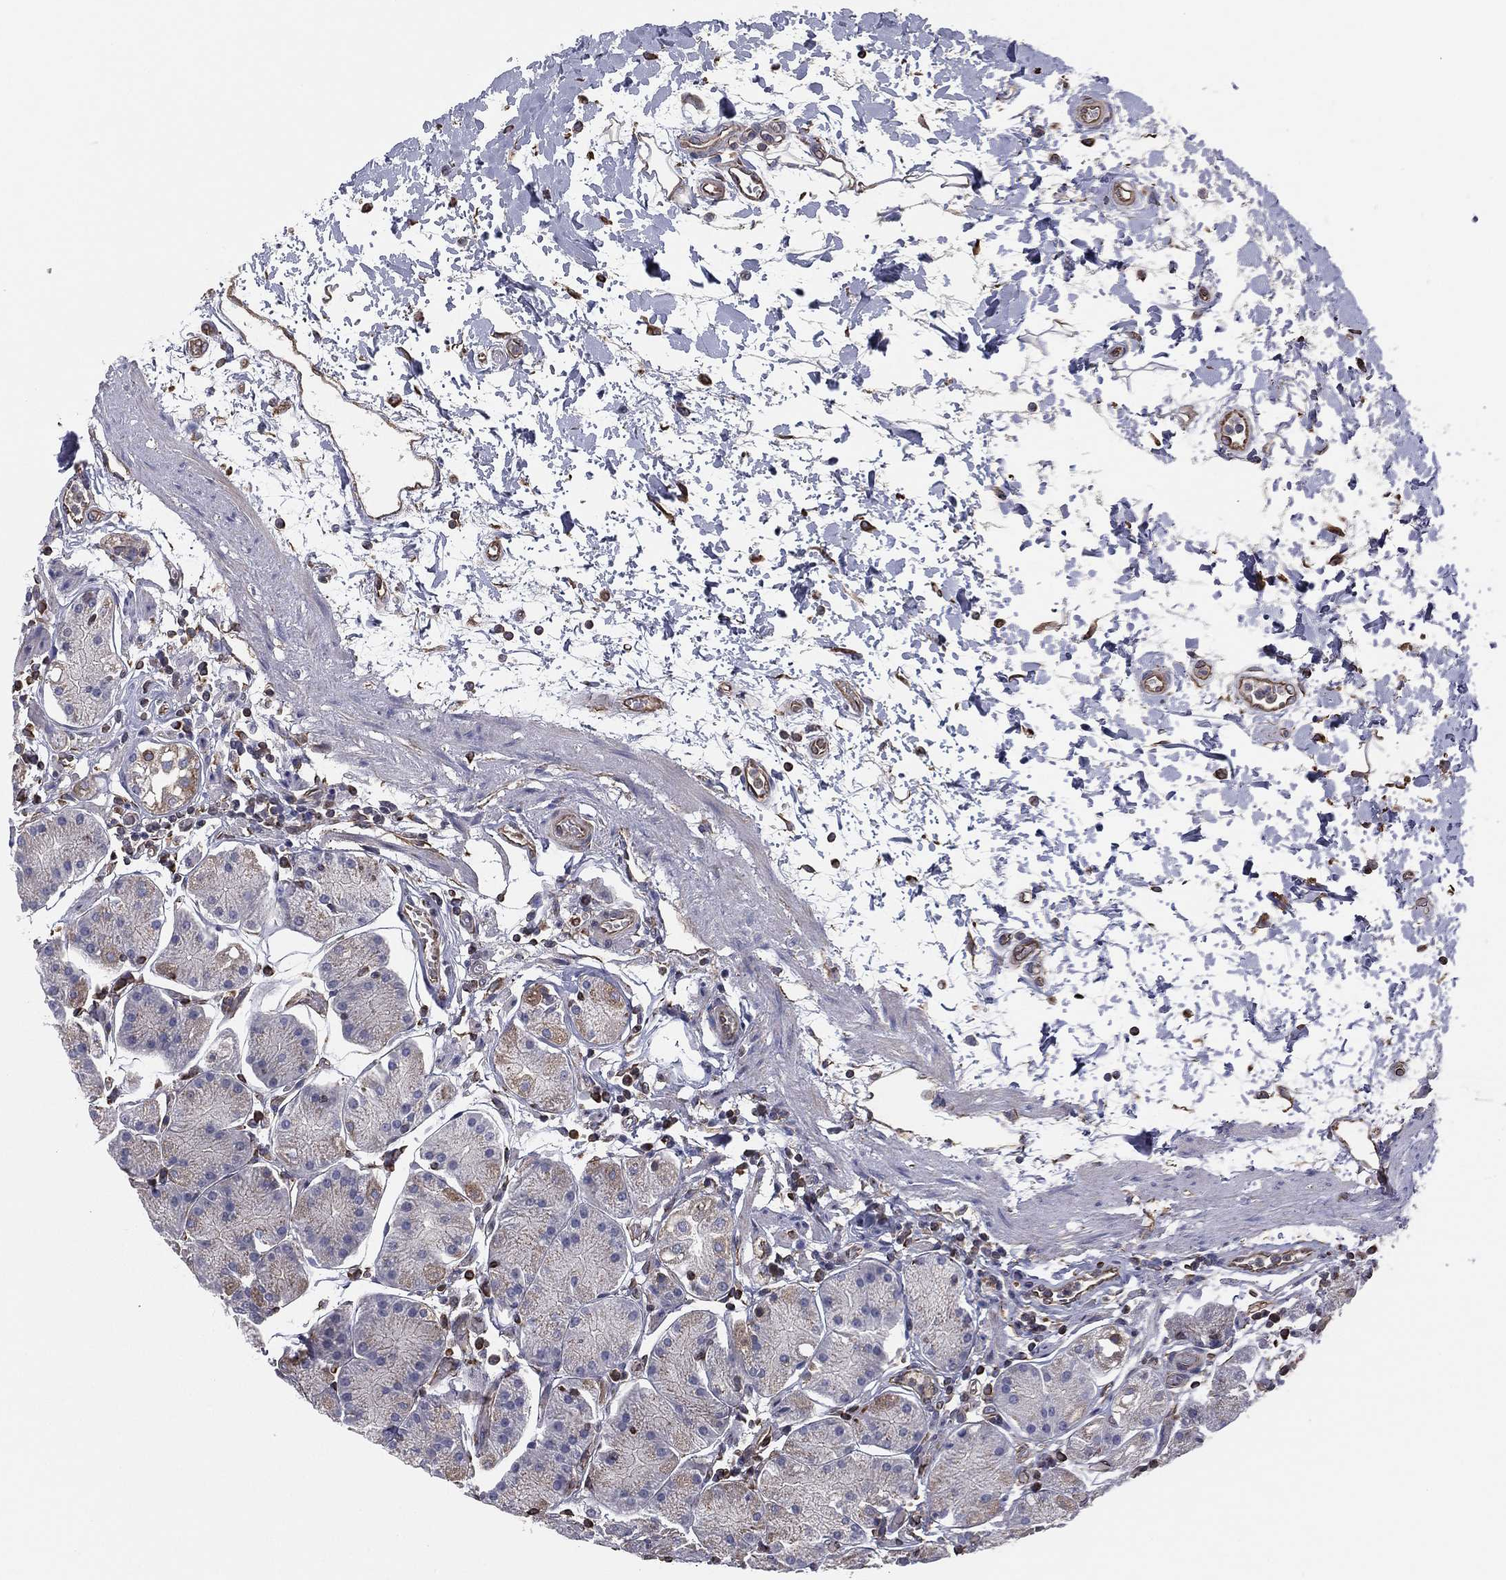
{"staining": {"intensity": "moderate", "quantity": "<25%", "location": "cytoplasmic/membranous"}, "tissue": "stomach", "cell_type": "Glandular cells", "image_type": "normal", "snomed": [{"axis": "morphology", "description": "Normal tissue, NOS"}, {"axis": "topography", "description": "Stomach"}], "caption": "This is a histology image of IHC staining of unremarkable stomach, which shows moderate staining in the cytoplasmic/membranous of glandular cells.", "gene": "SCUBE1", "patient": {"sex": "male", "age": 54}}